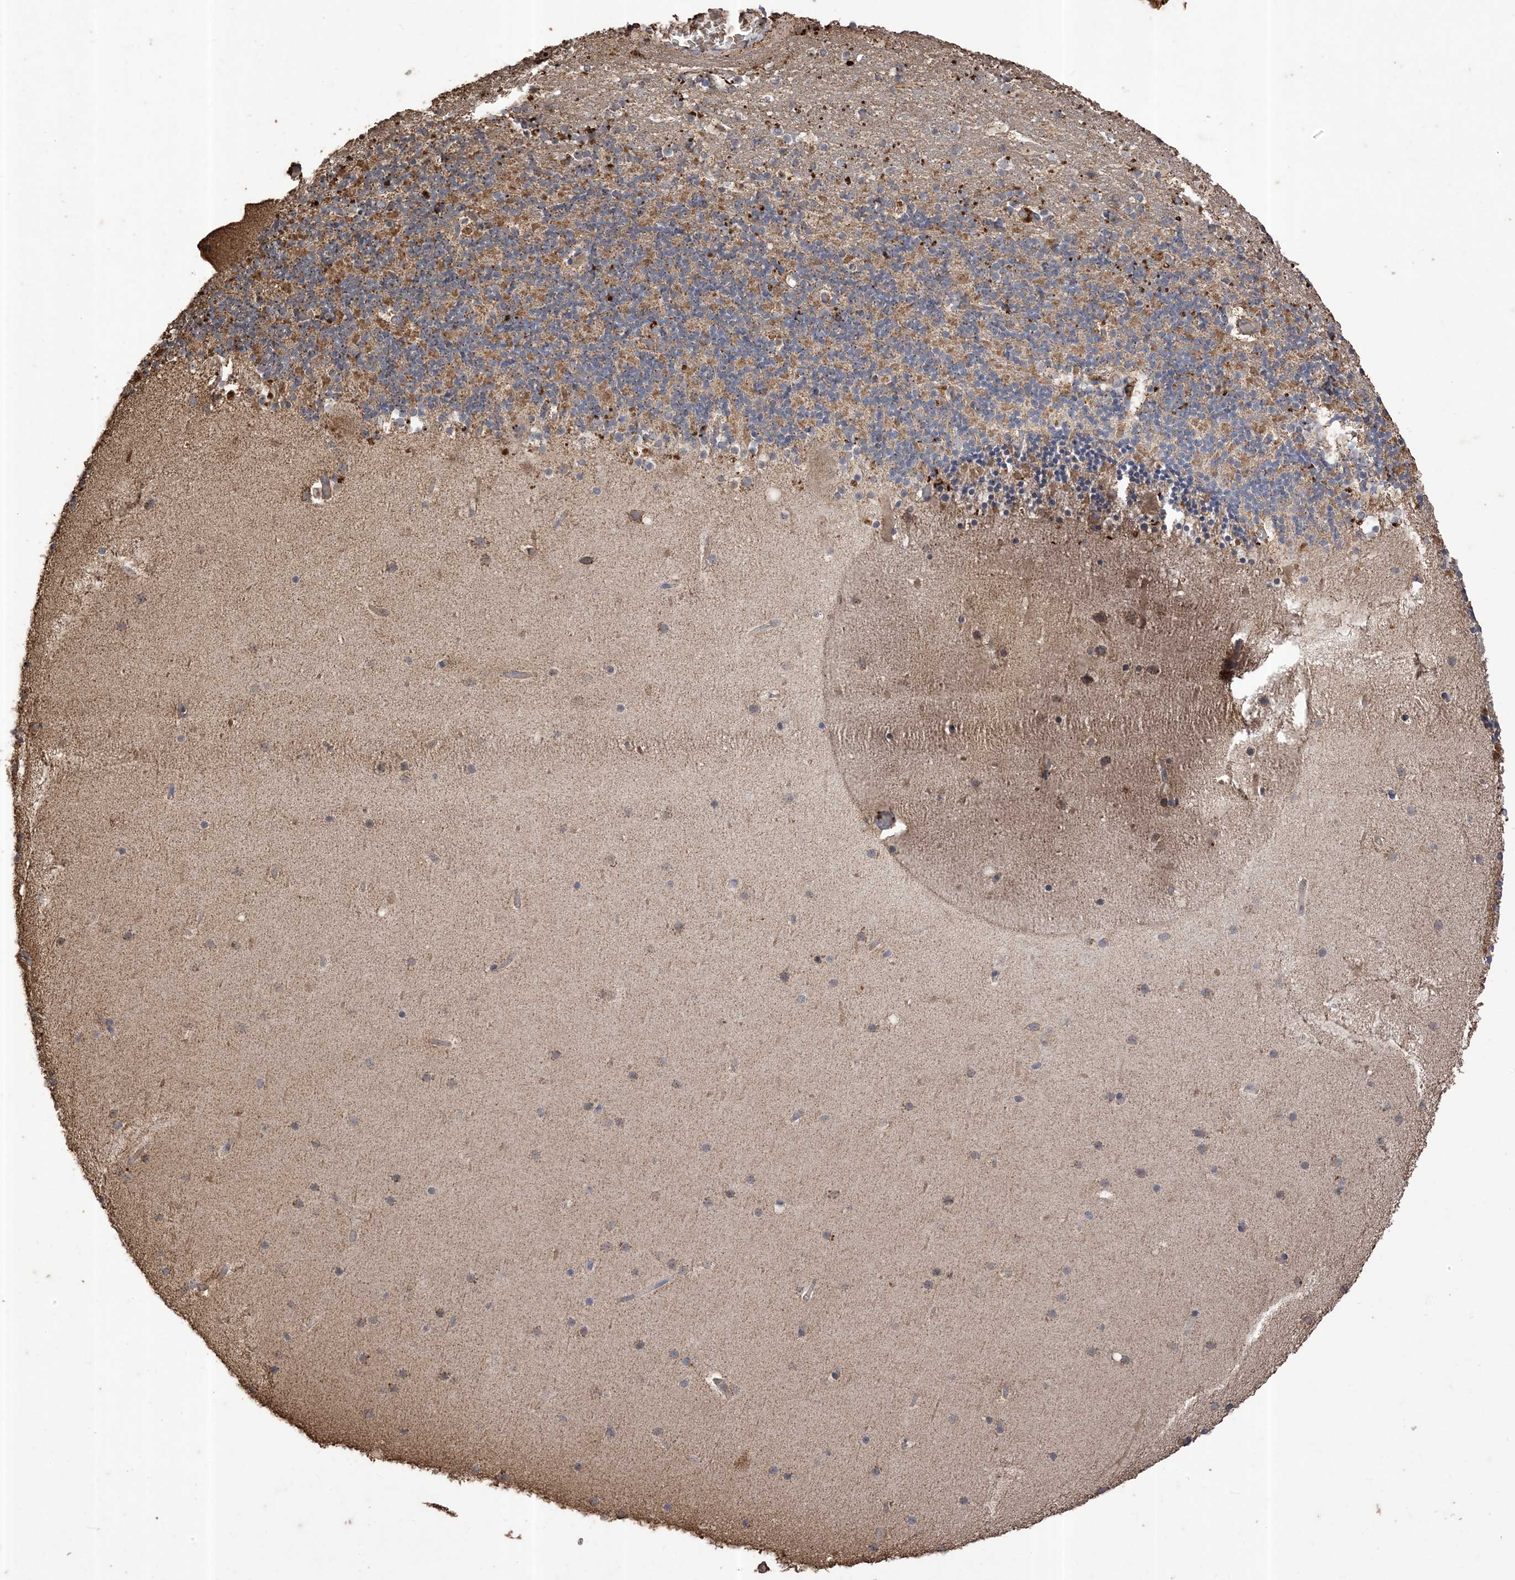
{"staining": {"intensity": "moderate", "quantity": "25%-75%", "location": "cytoplasmic/membranous"}, "tissue": "cerebellum", "cell_type": "Cells in granular layer", "image_type": "normal", "snomed": [{"axis": "morphology", "description": "Normal tissue, NOS"}, {"axis": "topography", "description": "Cerebellum"}], "caption": "IHC (DAB (3,3'-diaminobenzidine)) staining of unremarkable cerebellum shows moderate cytoplasmic/membranous protein staining in about 25%-75% of cells in granular layer.", "gene": "HPS4", "patient": {"sex": "male", "age": 57}}